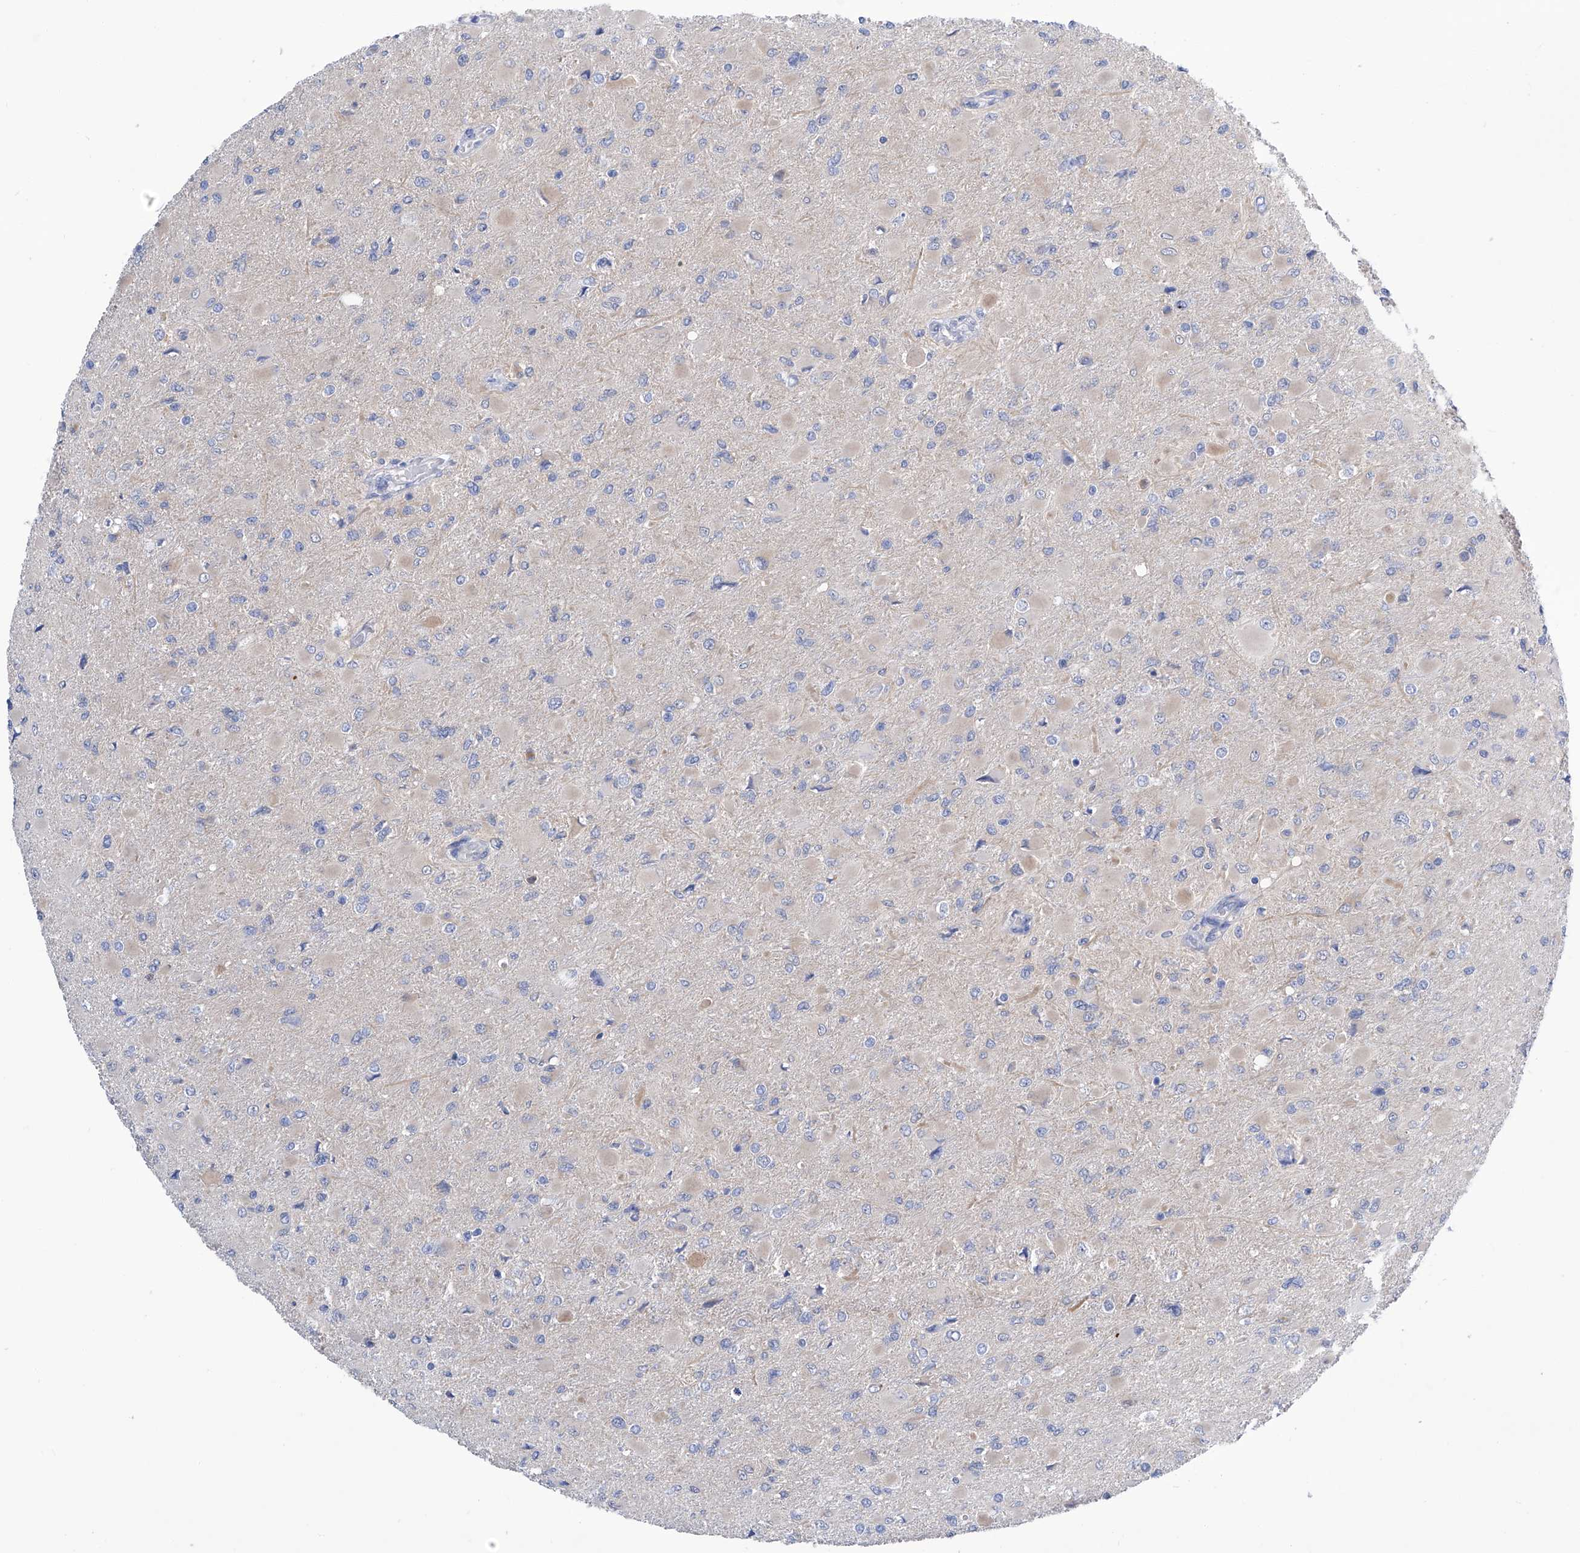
{"staining": {"intensity": "negative", "quantity": "none", "location": "none"}, "tissue": "glioma", "cell_type": "Tumor cells", "image_type": "cancer", "snomed": [{"axis": "morphology", "description": "Glioma, malignant, High grade"}, {"axis": "topography", "description": "Cerebral cortex"}], "caption": "Malignant high-grade glioma was stained to show a protein in brown. There is no significant positivity in tumor cells.", "gene": "PGM3", "patient": {"sex": "female", "age": 36}}